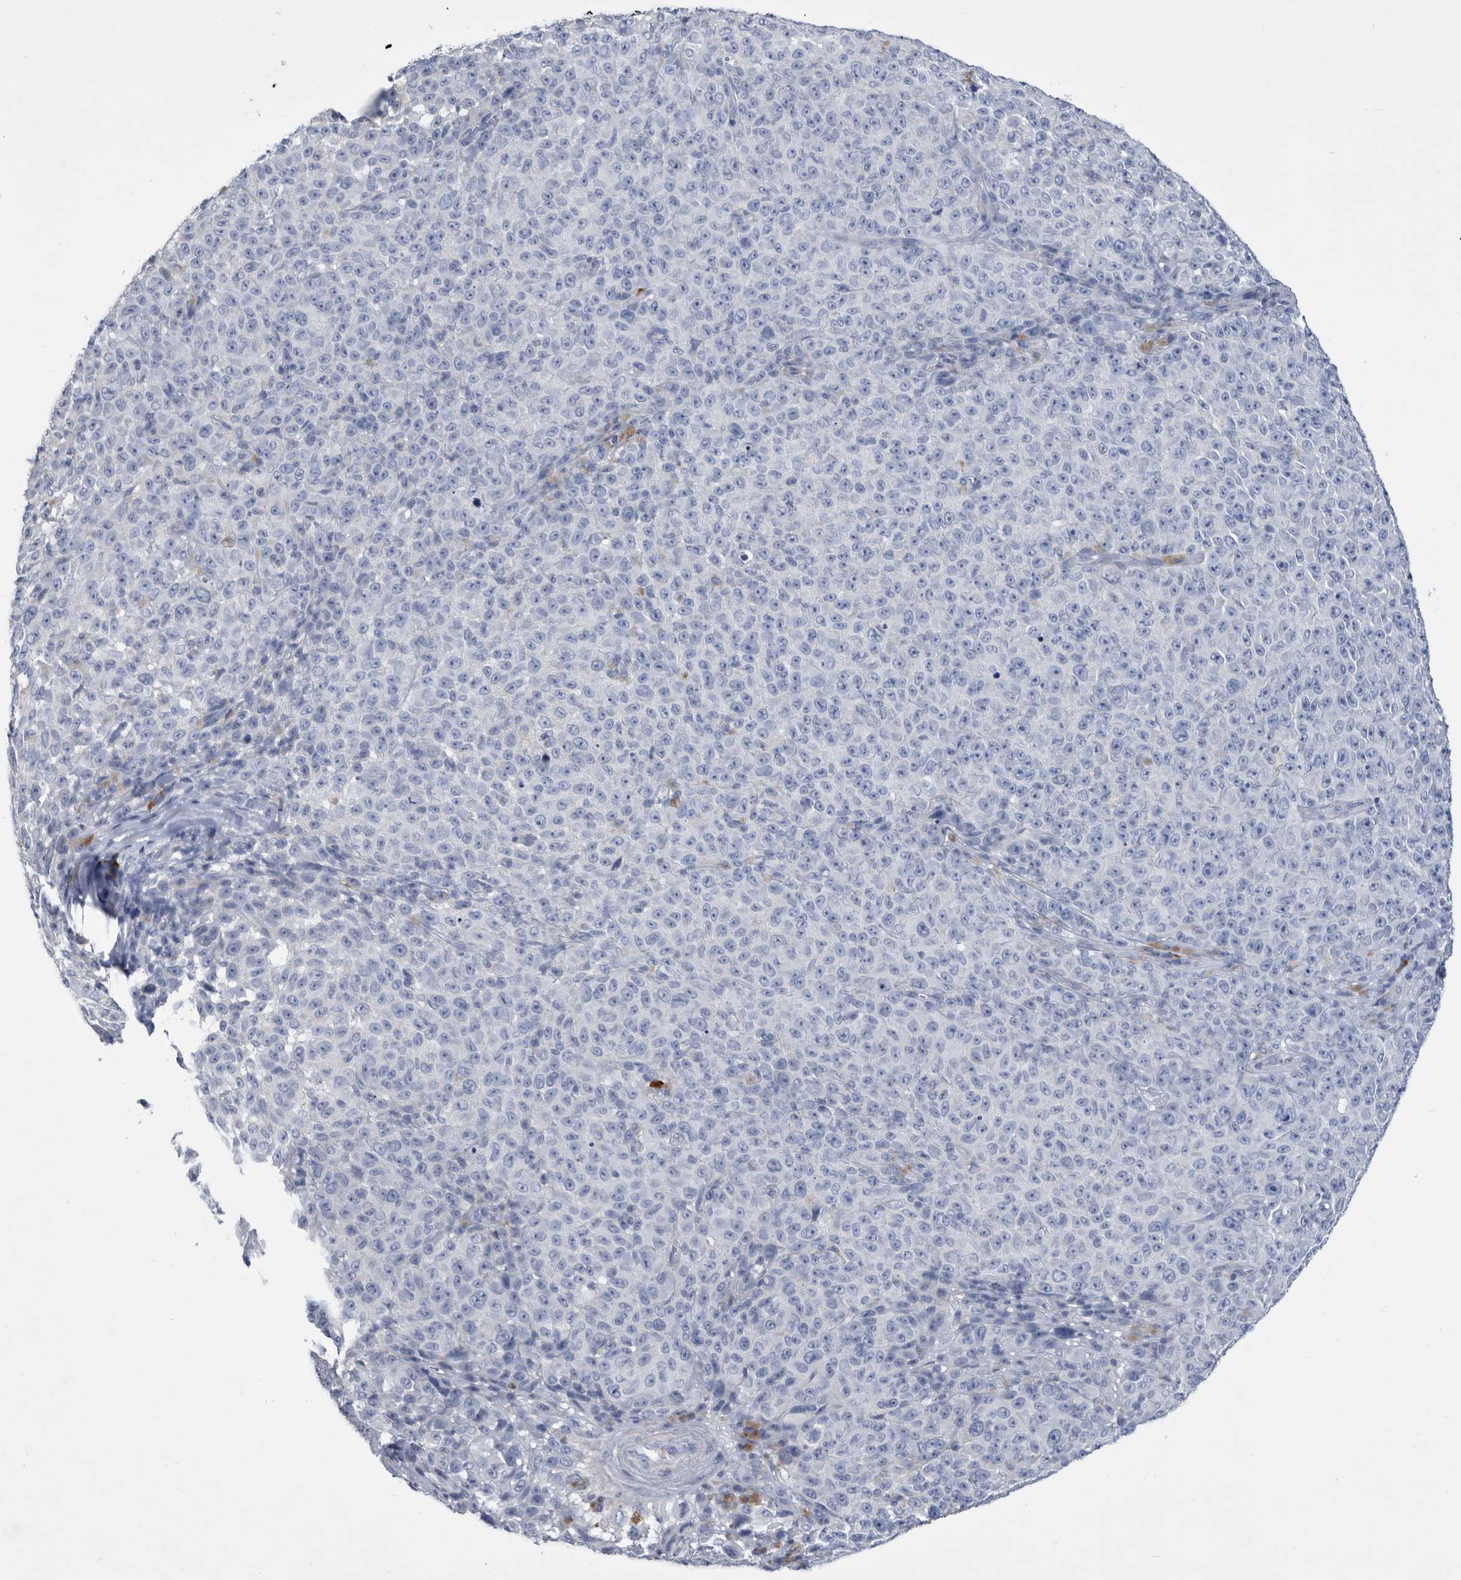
{"staining": {"intensity": "negative", "quantity": "none", "location": "none"}, "tissue": "melanoma", "cell_type": "Tumor cells", "image_type": "cancer", "snomed": [{"axis": "morphology", "description": "Malignant melanoma, NOS"}, {"axis": "topography", "description": "Skin"}], "caption": "The histopathology image displays no significant positivity in tumor cells of malignant melanoma. The staining was performed using DAB (3,3'-diaminobenzidine) to visualize the protein expression in brown, while the nuclei were stained in blue with hematoxylin (Magnification: 20x).", "gene": "BTBD6", "patient": {"sex": "female", "age": 82}}